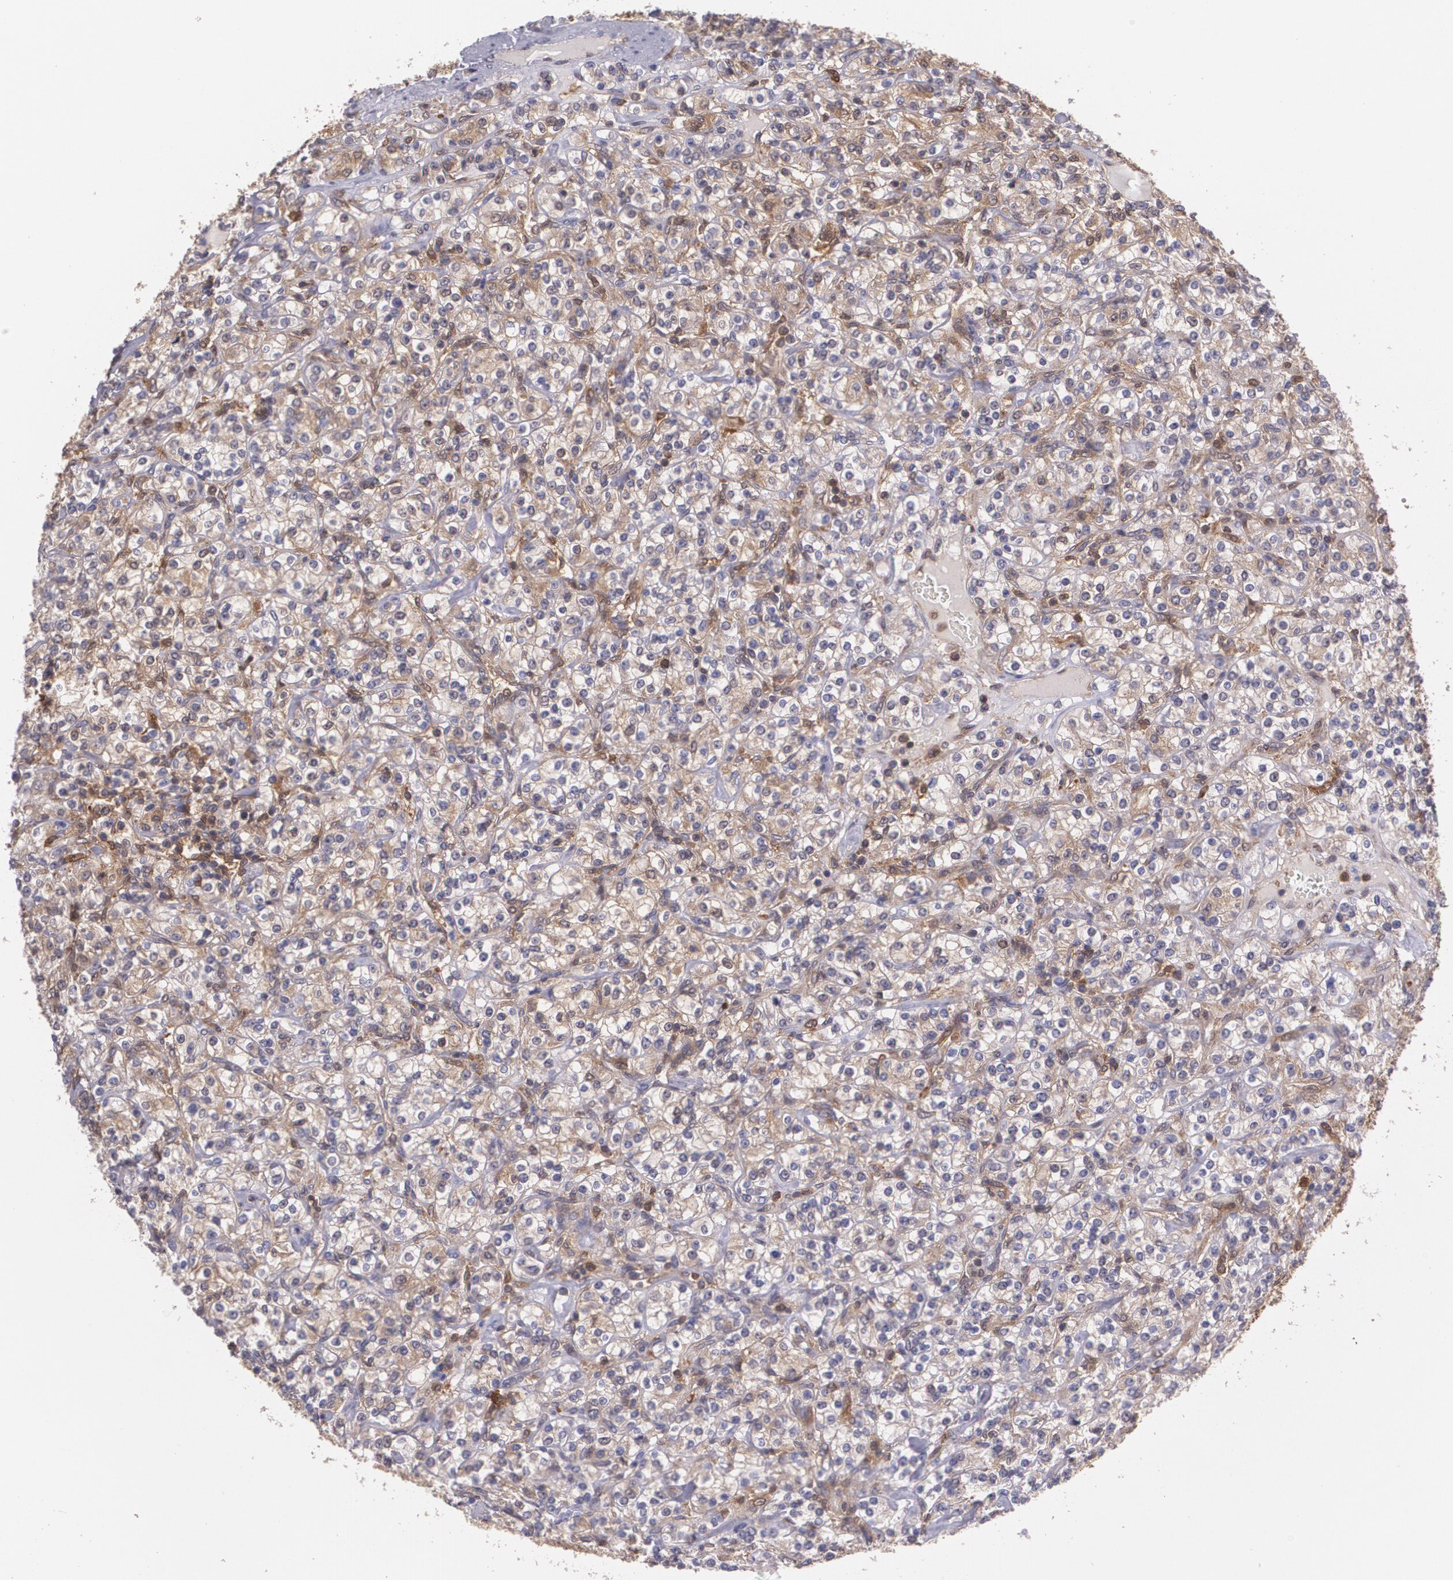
{"staining": {"intensity": "weak", "quantity": ">75%", "location": "cytoplasmic/membranous"}, "tissue": "renal cancer", "cell_type": "Tumor cells", "image_type": "cancer", "snomed": [{"axis": "morphology", "description": "Adenocarcinoma, NOS"}, {"axis": "topography", "description": "Kidney"}], "caption": "Human renal adenocarcinoma stained for a protein (brown) reveals weak cytoplasmic/membranous positive expression in approximately >75% of tumor cells.", "gene": "HSPH1", "patient": {"sex": "male", "age": 77}}